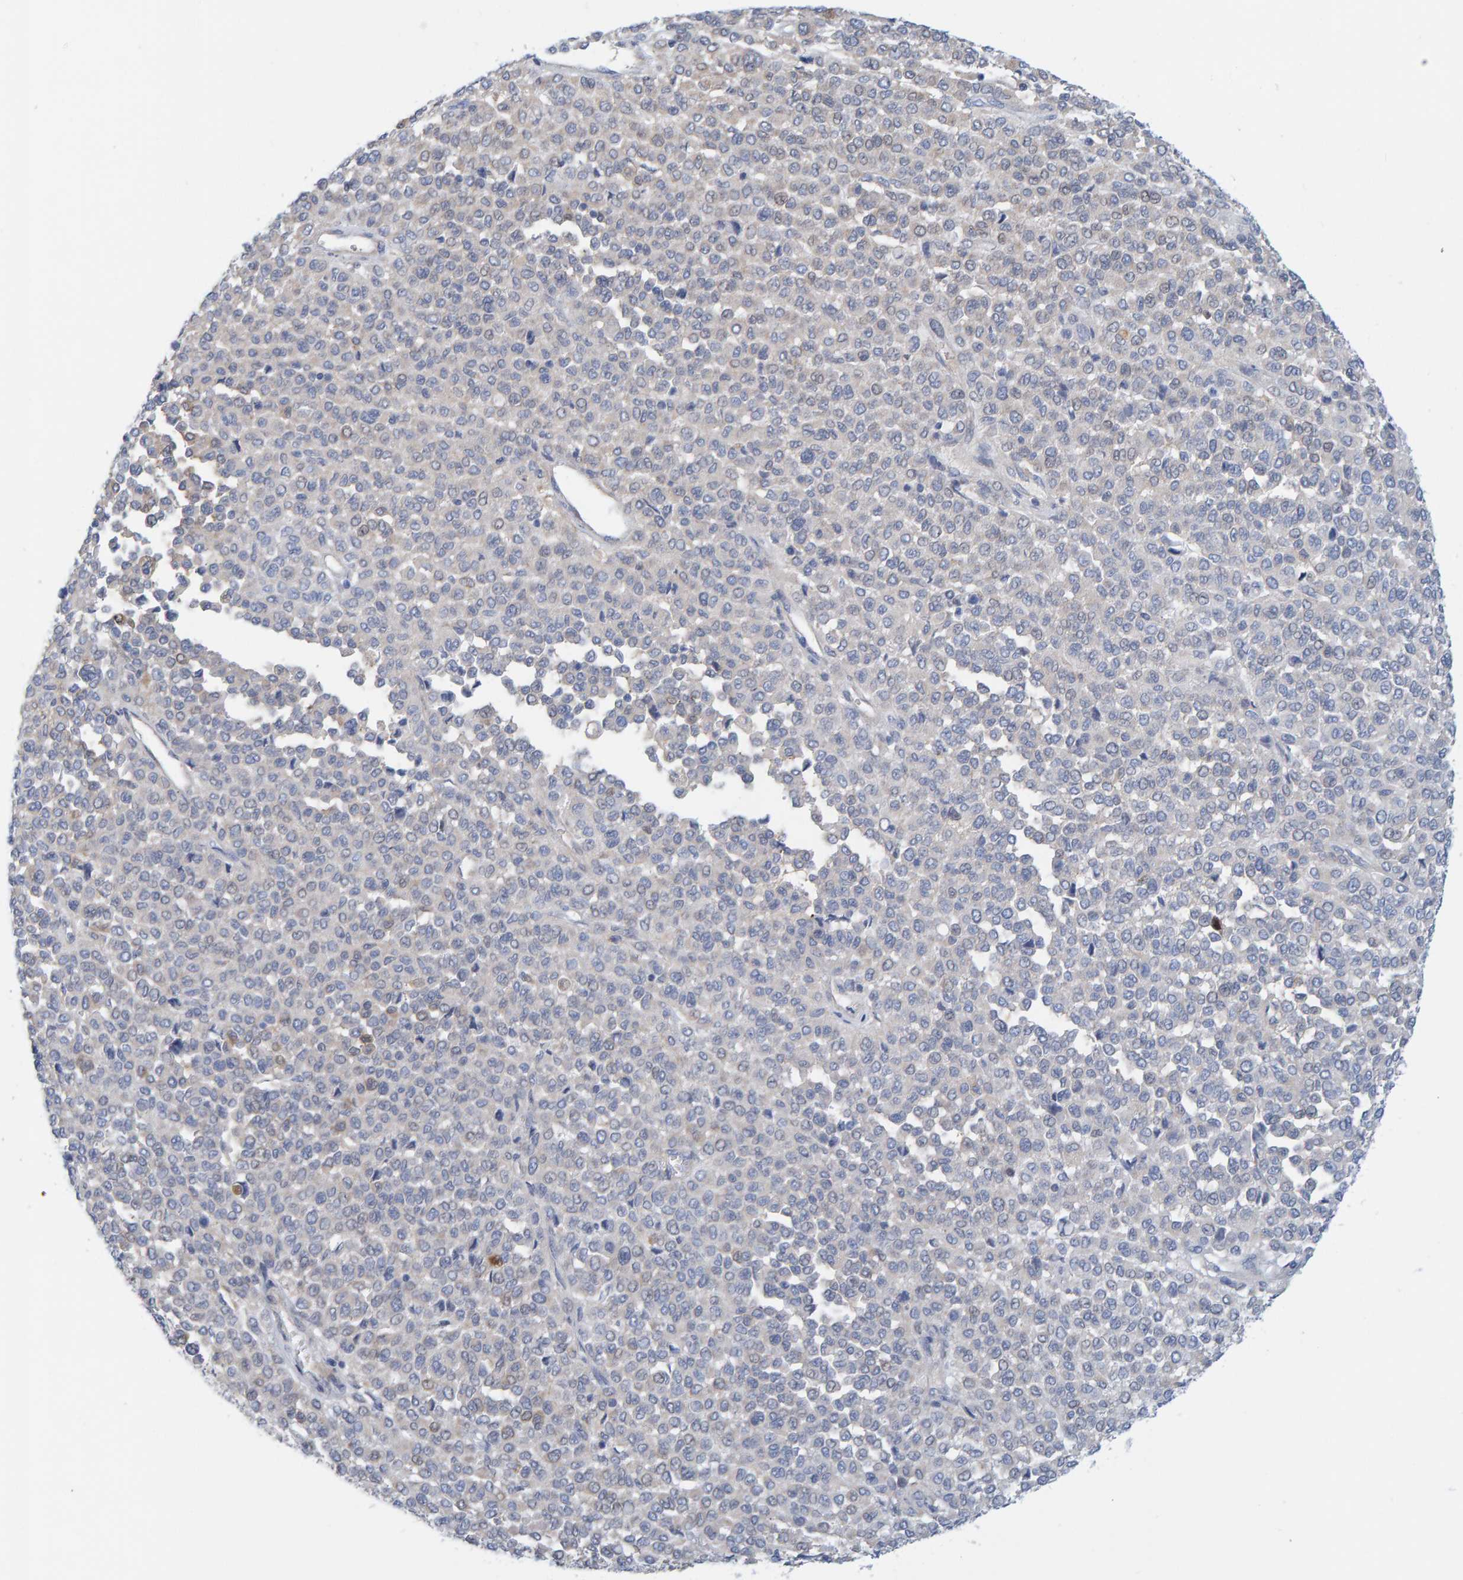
{"staining": {"intensity": "weak", "quantity": "<25%", "location": "cytoplasmic/membranous"}, "tissue": "melanoma", "cell_type": "Tumor cells", "image_type": "cancer", "snomed": [{"axis": "morphology", "description": "Malignant melanoma, Metastatic site"}, {"axis": "topography", "description": "Pancreas"}], "caption": "Immunohistochemical staining of human melanoma shows no significant staining in tumor cells.", "gene": "KLHL11", "patient": {"sex": "female", "age": 30}}